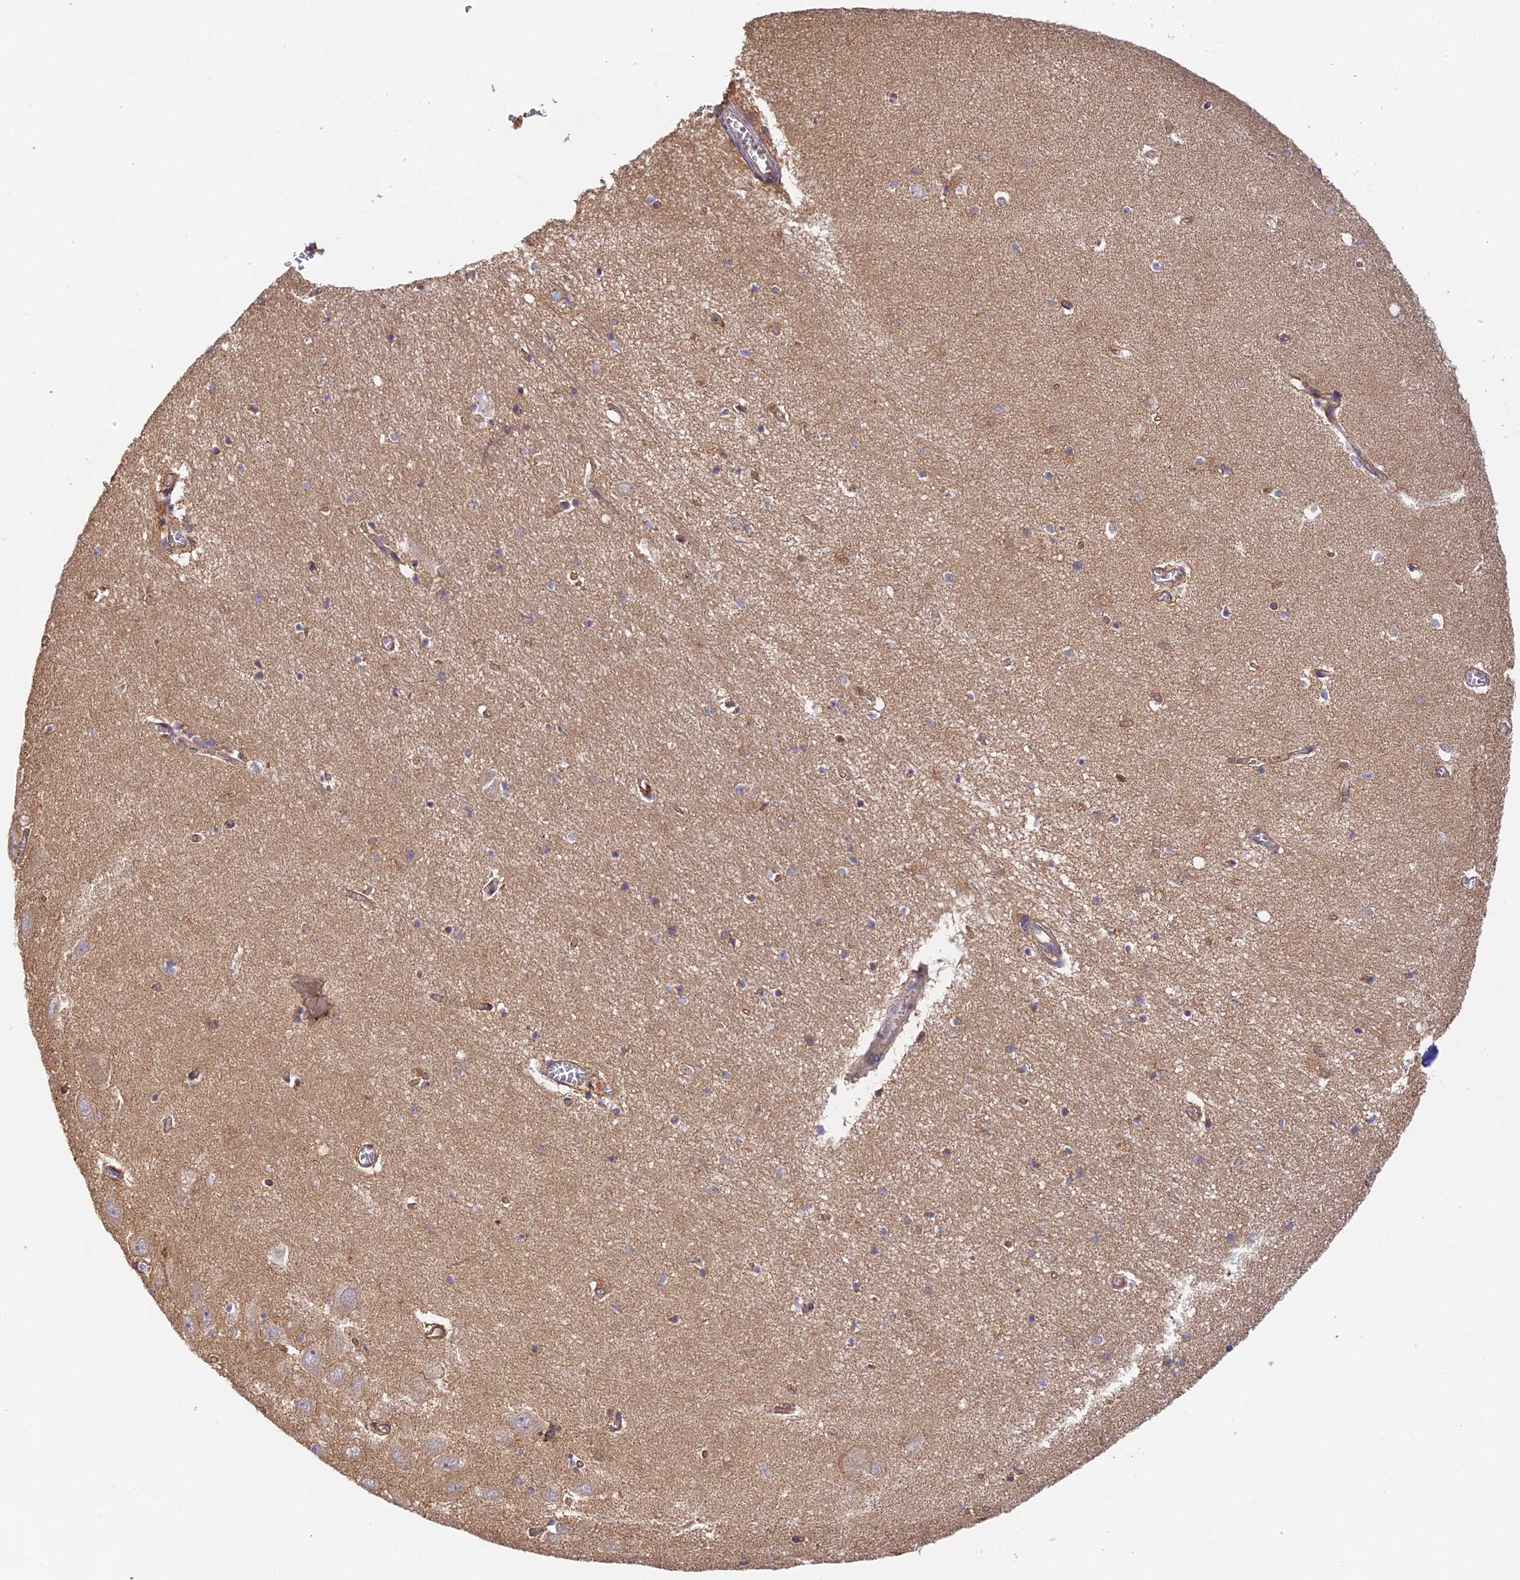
{"staining": {"intensity": "moderate", "quantity": "<25%", "location": "cytoplasmic/membranous"}, "tissue": "hippocampus", "cell_type": "Glial cells", "image_type": "normal", "snomed": [{"axis": "morphology", "description": "Normal tissue, NOS"}, {"axis": "topography", "description": "Hippocampus"}], "caption": "Normal hippocampus was stained to show a protein in brown. There is low levels of moderate cytoplasmic/membranous staining in about <25% of glial cells. (Stains: DAB (3,3'-diaminobenzidine) in brown, nuclei in blue, Microscopy: brightfield microscopy at high magnification).", "gene": "MYO9A", "patient": {"sex": "female", "age": 64}}